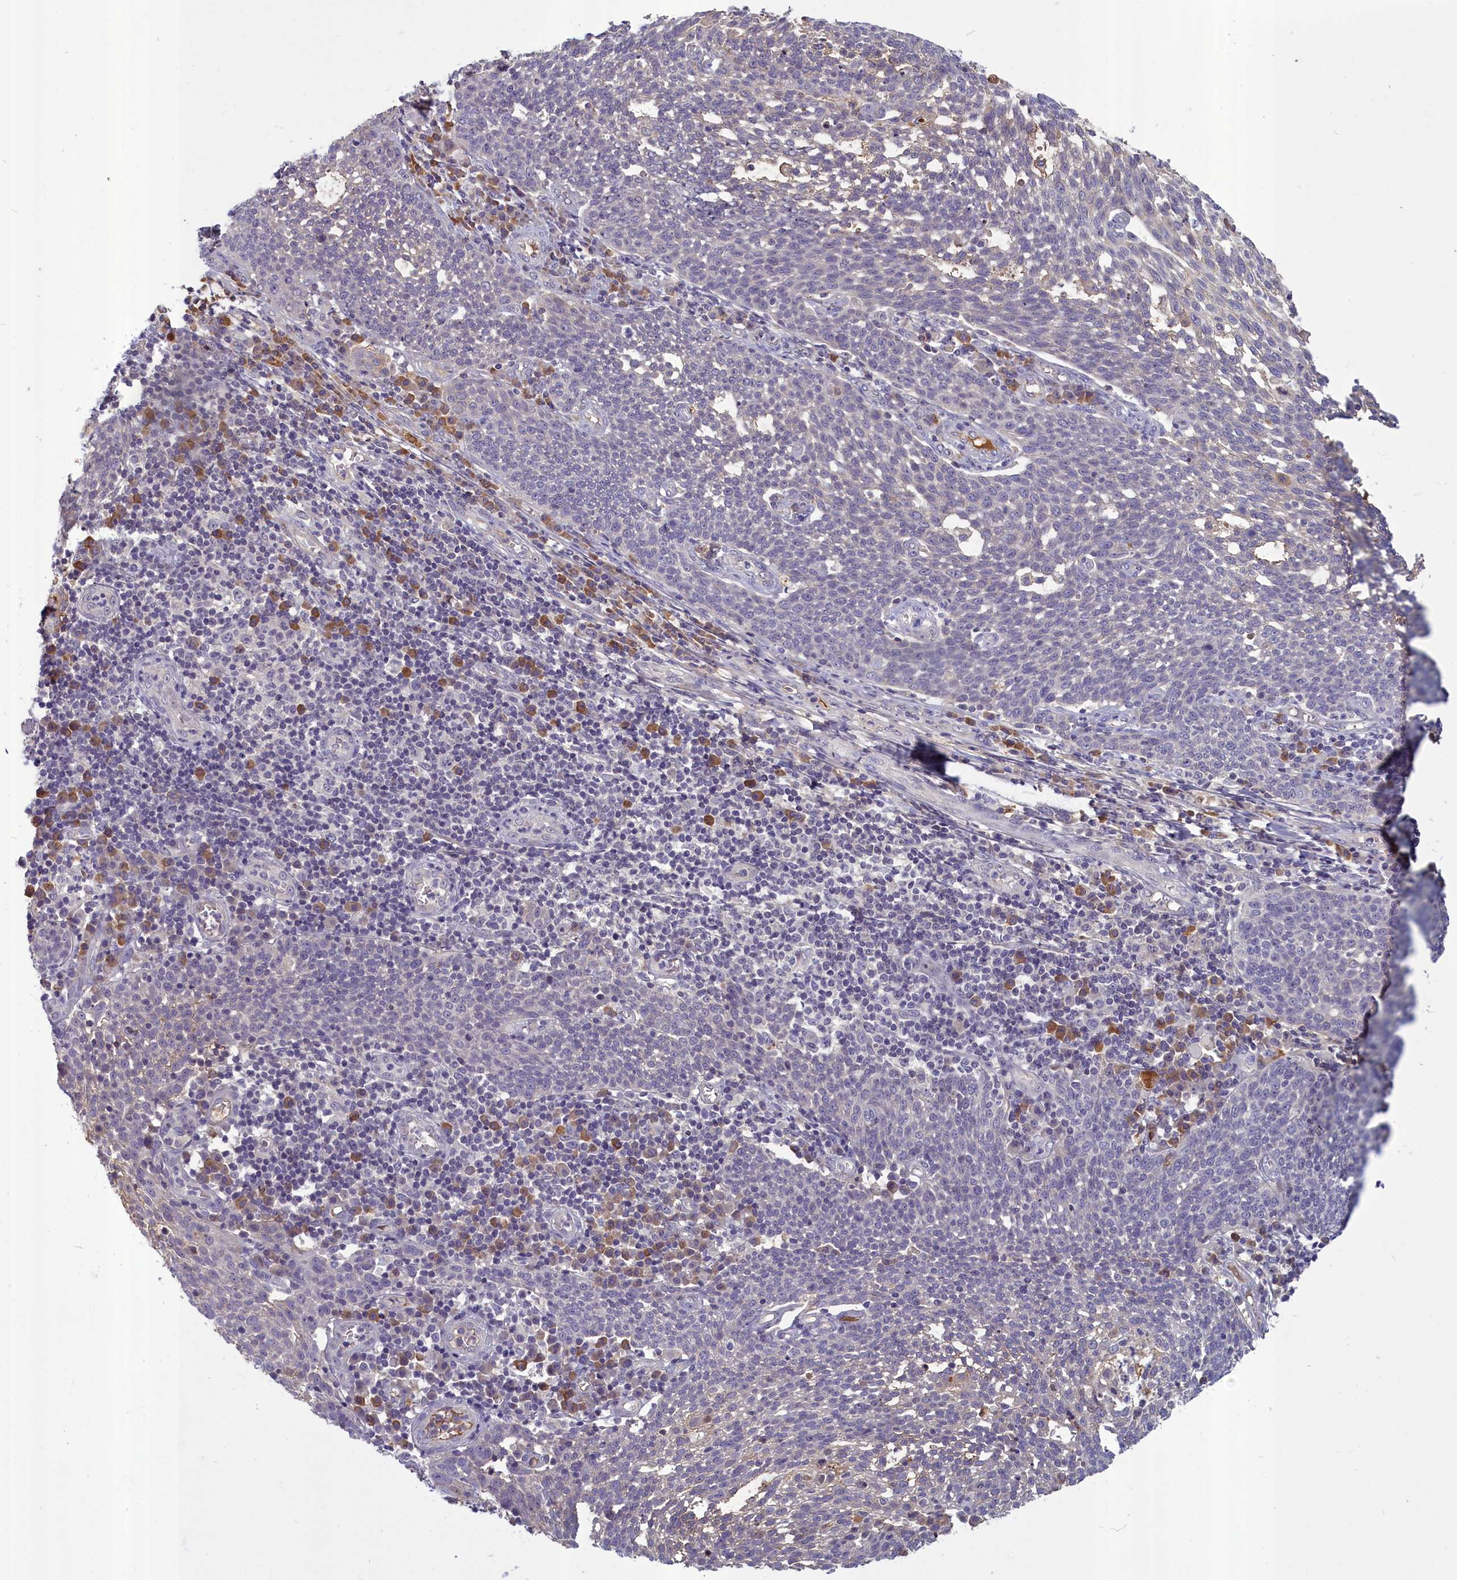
{"staining": {"intensity": "negative", "quantity": "none", "location": "none"}, "tissue": "cervical cancer", "cell_type": "Tumor cells", "image_type": "cancer", "snomed": [{"axis": "morphology", "description": "Squamous cell carcinoma, NOS"}, {"axis": "topography", "description": "Cervix"}], "caption": "An image of human squamous cell carcinoma (cervical) is negative for staining in tumor cells.", "gene": "SV2C", "patient": {"sex": "female", "age": 34}}